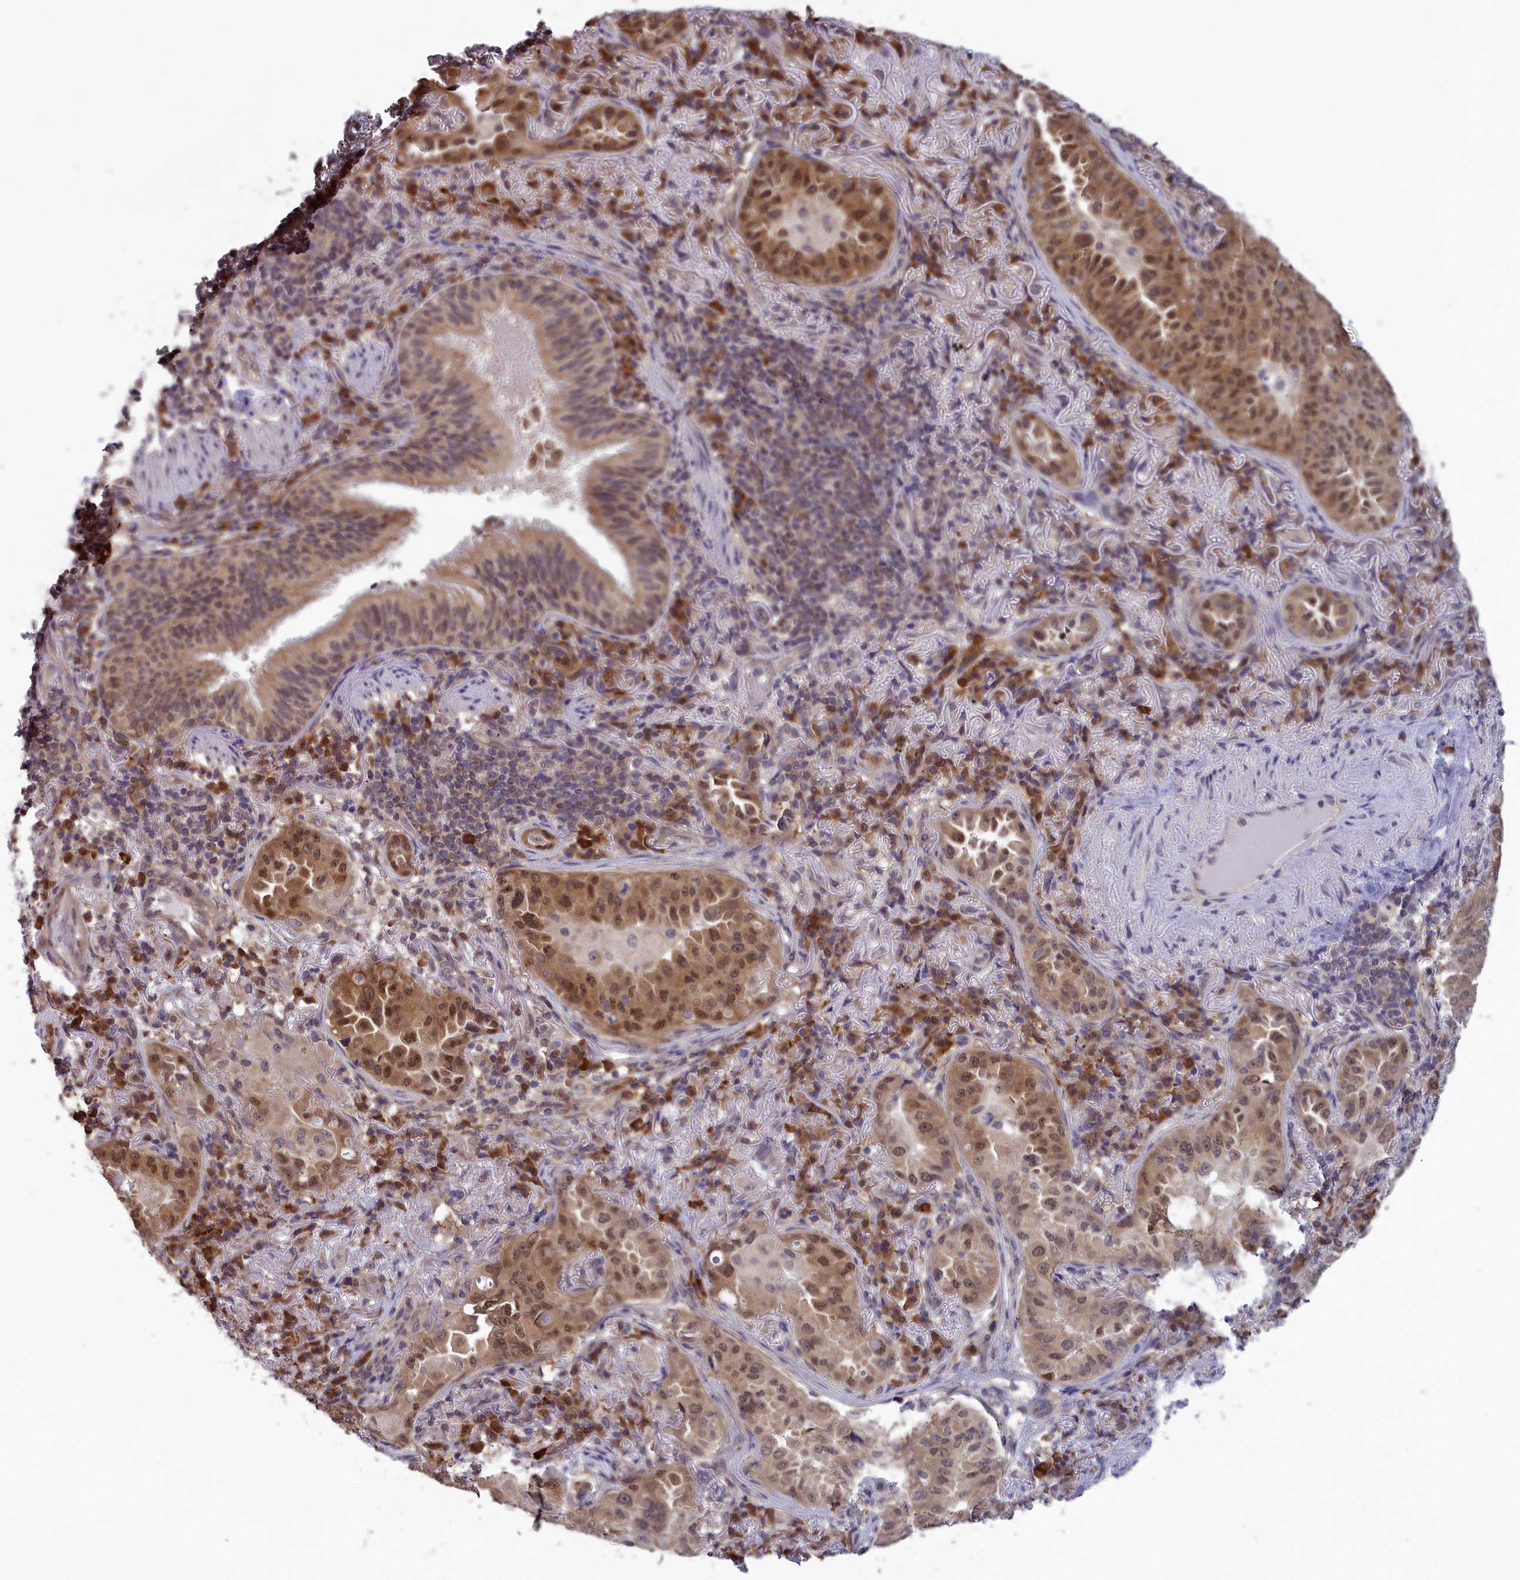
{"staining": {"intensity": "moderate", "quantity": ">75%", "location": "cytoplasmic/membranous,nuclear"}, "tissue": "lung cancer", "cell_type": "Tumor cells", "image_type": "cancer", "snomed": [{"axis": "morphology", "description": "Adenocarcinoma, NOS"}, {"axis": "topography", "description": "Lung"}], "caption": "Tumor cells reveal medium levels of moderate cytoplasmic/membranous and nuclear positivity in about >75% of cells in human lung adenocarcinoma. (brown staining indicates protein expression, while blue staining denotes nuclei).", "gene": "MRI1", "patient": {"sex": "female", "age": 69}}